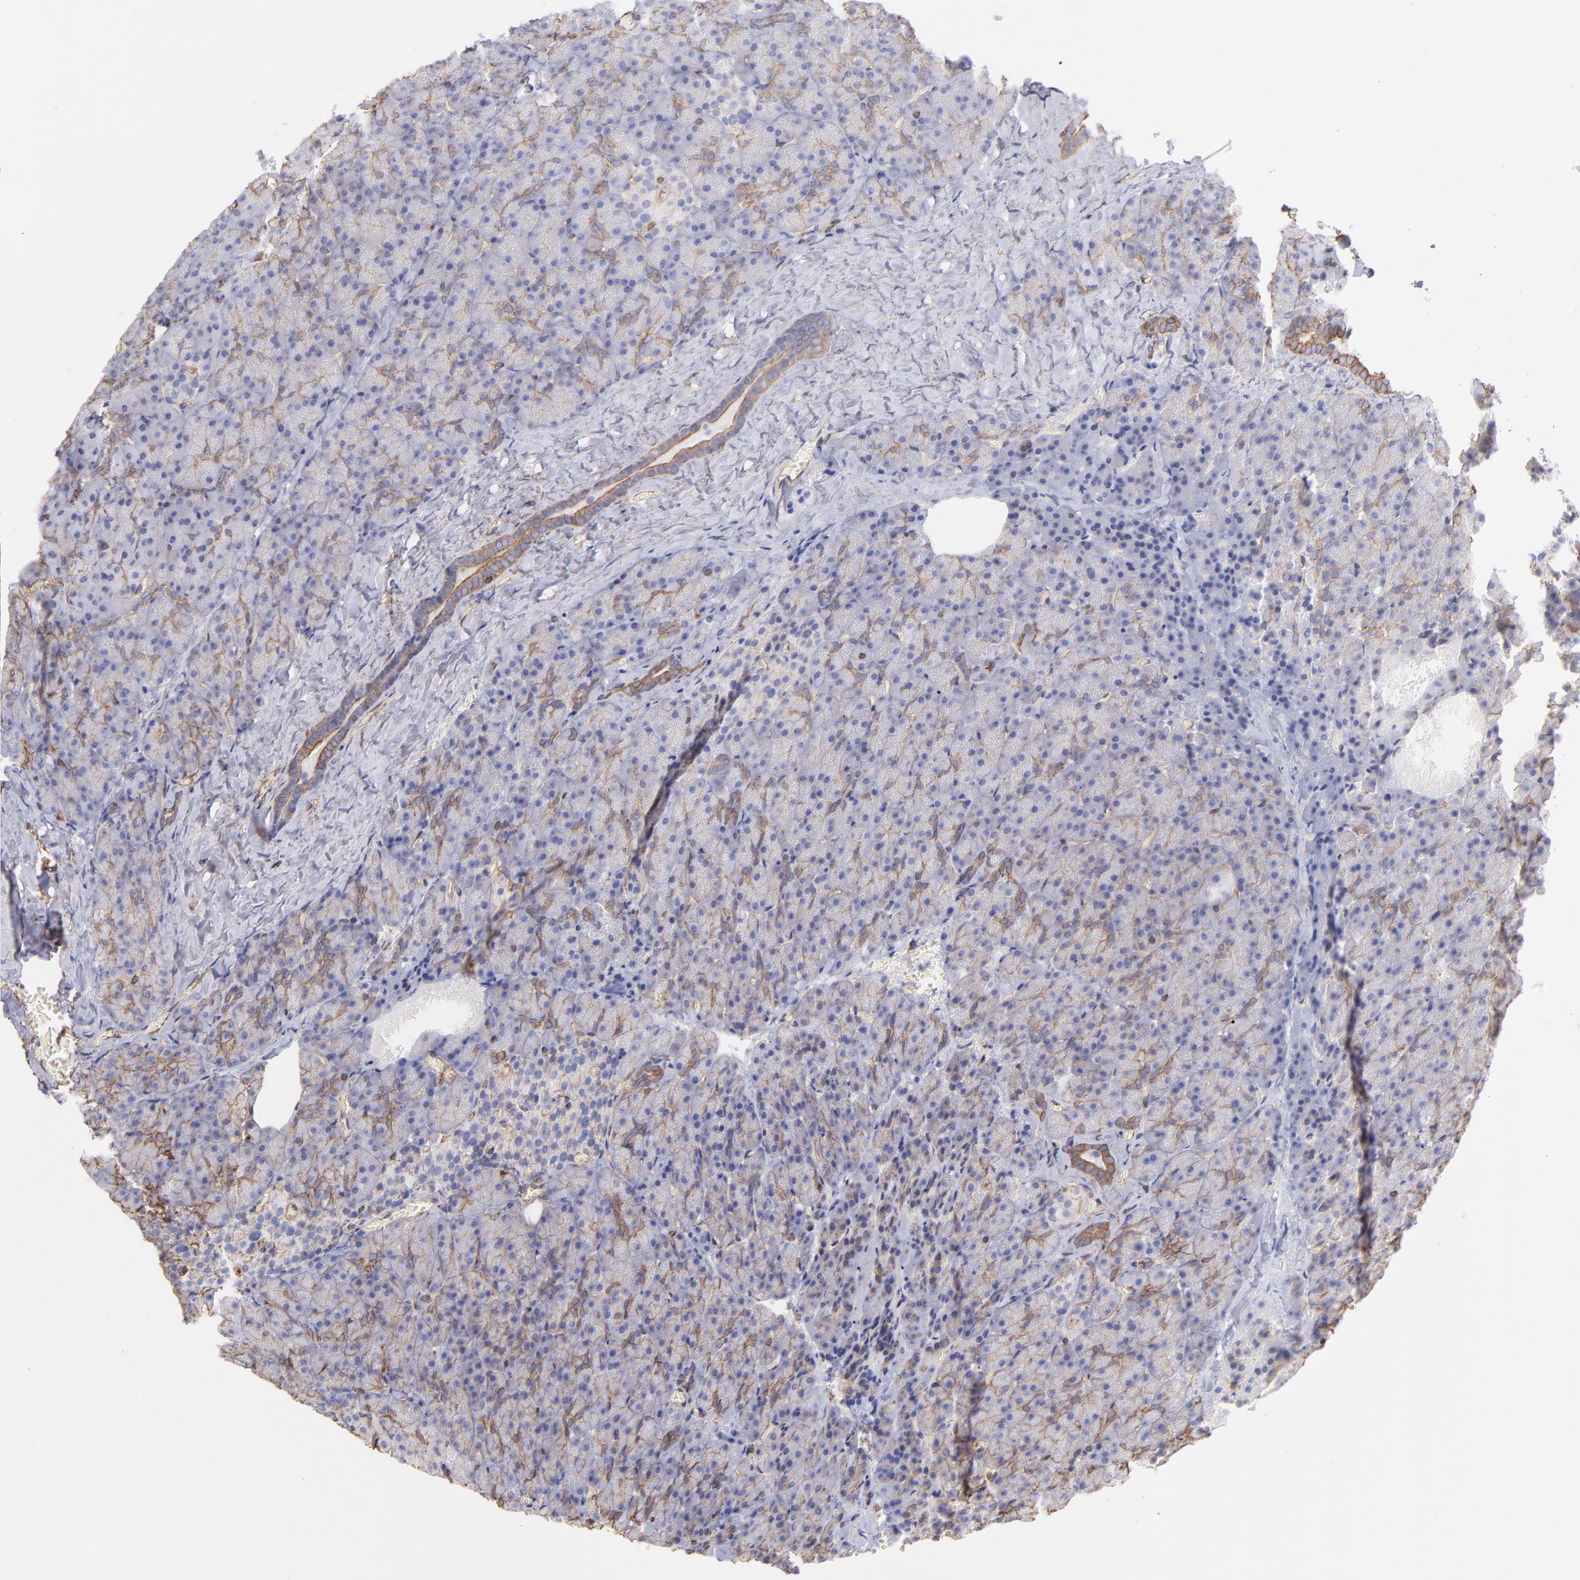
{"staining": {"intensity": "moderate", "quantity": ">75%", "location": "cytoplasmic/membranous"}, "tissue": "carcinoid", "cell_type": "Tumor cells", "image_type": "cancer", "snomed": [{"axis": "morphology", "description": "Normal tissue, NOS"}, {"axis": "morphology", "description": "Carcinoid, malignant, NOS"}, {"axis": "topography", "description": "Pancreas"}], "caption": "Human malignant carcinoid stained with a brown dye shows moderate cytoplasmic/membranous positive expression in about >75% of tumor cells.", "gene": "PLEC", "patient": {"sex": "female", "age": 35}}